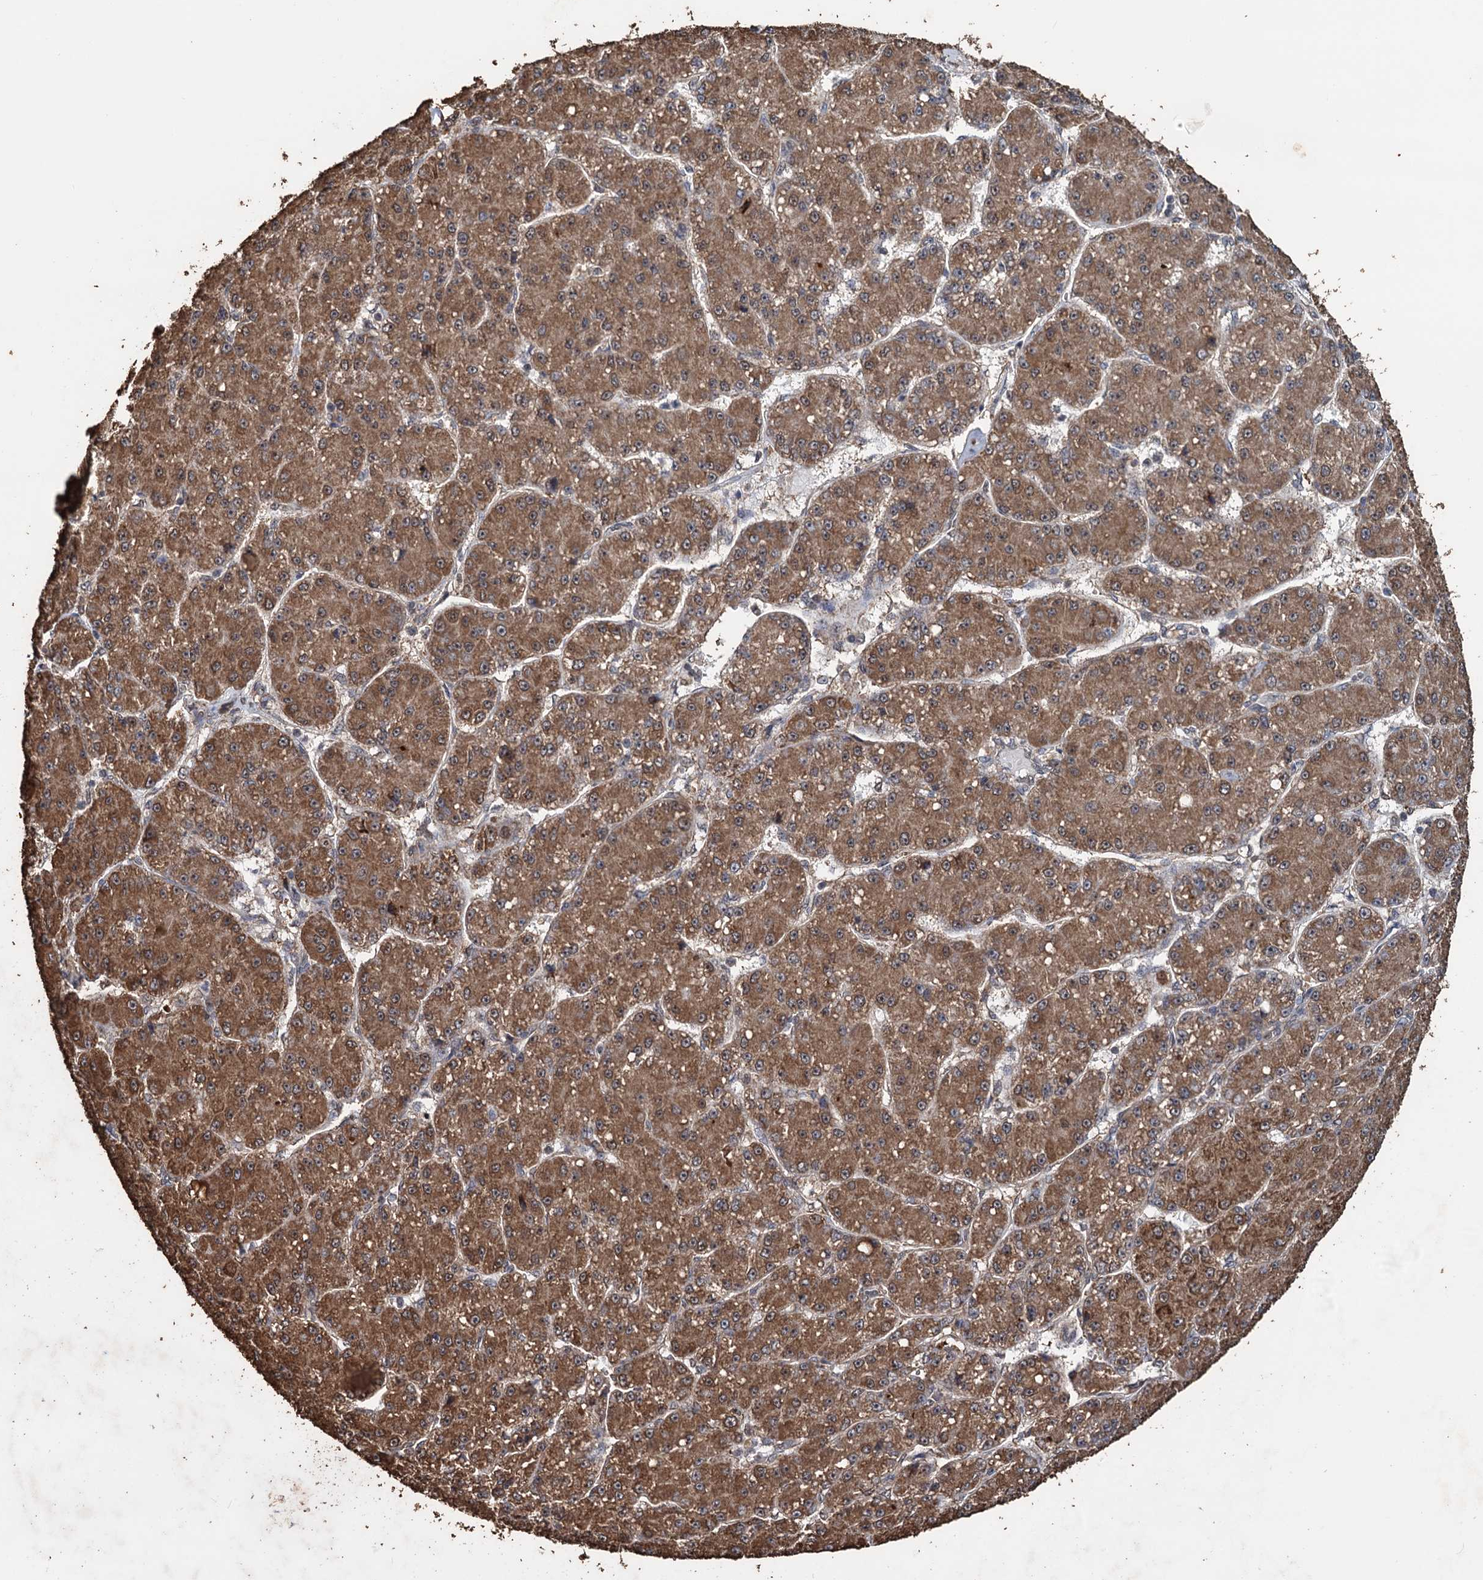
{"staining": {"intensity": "moderate", "quantity": ">75%", "location": "cytoplasmic/membranous"}, "tissue": "liver cancer", "cell_type": "Tumor cells", "image_type": "cancer", "snomed": [{"axis": "morphology", "description": "Carcinoma, Hepatocellular, NOS"}, {"axis": "topography", "description": "Liver"}], "caption": "Approximately >75% of tumor cells in human liver hepatocellular carcinoma display moderate cytoplasmic/membranous protein positivity as visualized by brown immunohistochemical staining.", "gene": "TBC1D12", "patient": {"sex": "male", "age": 67}}